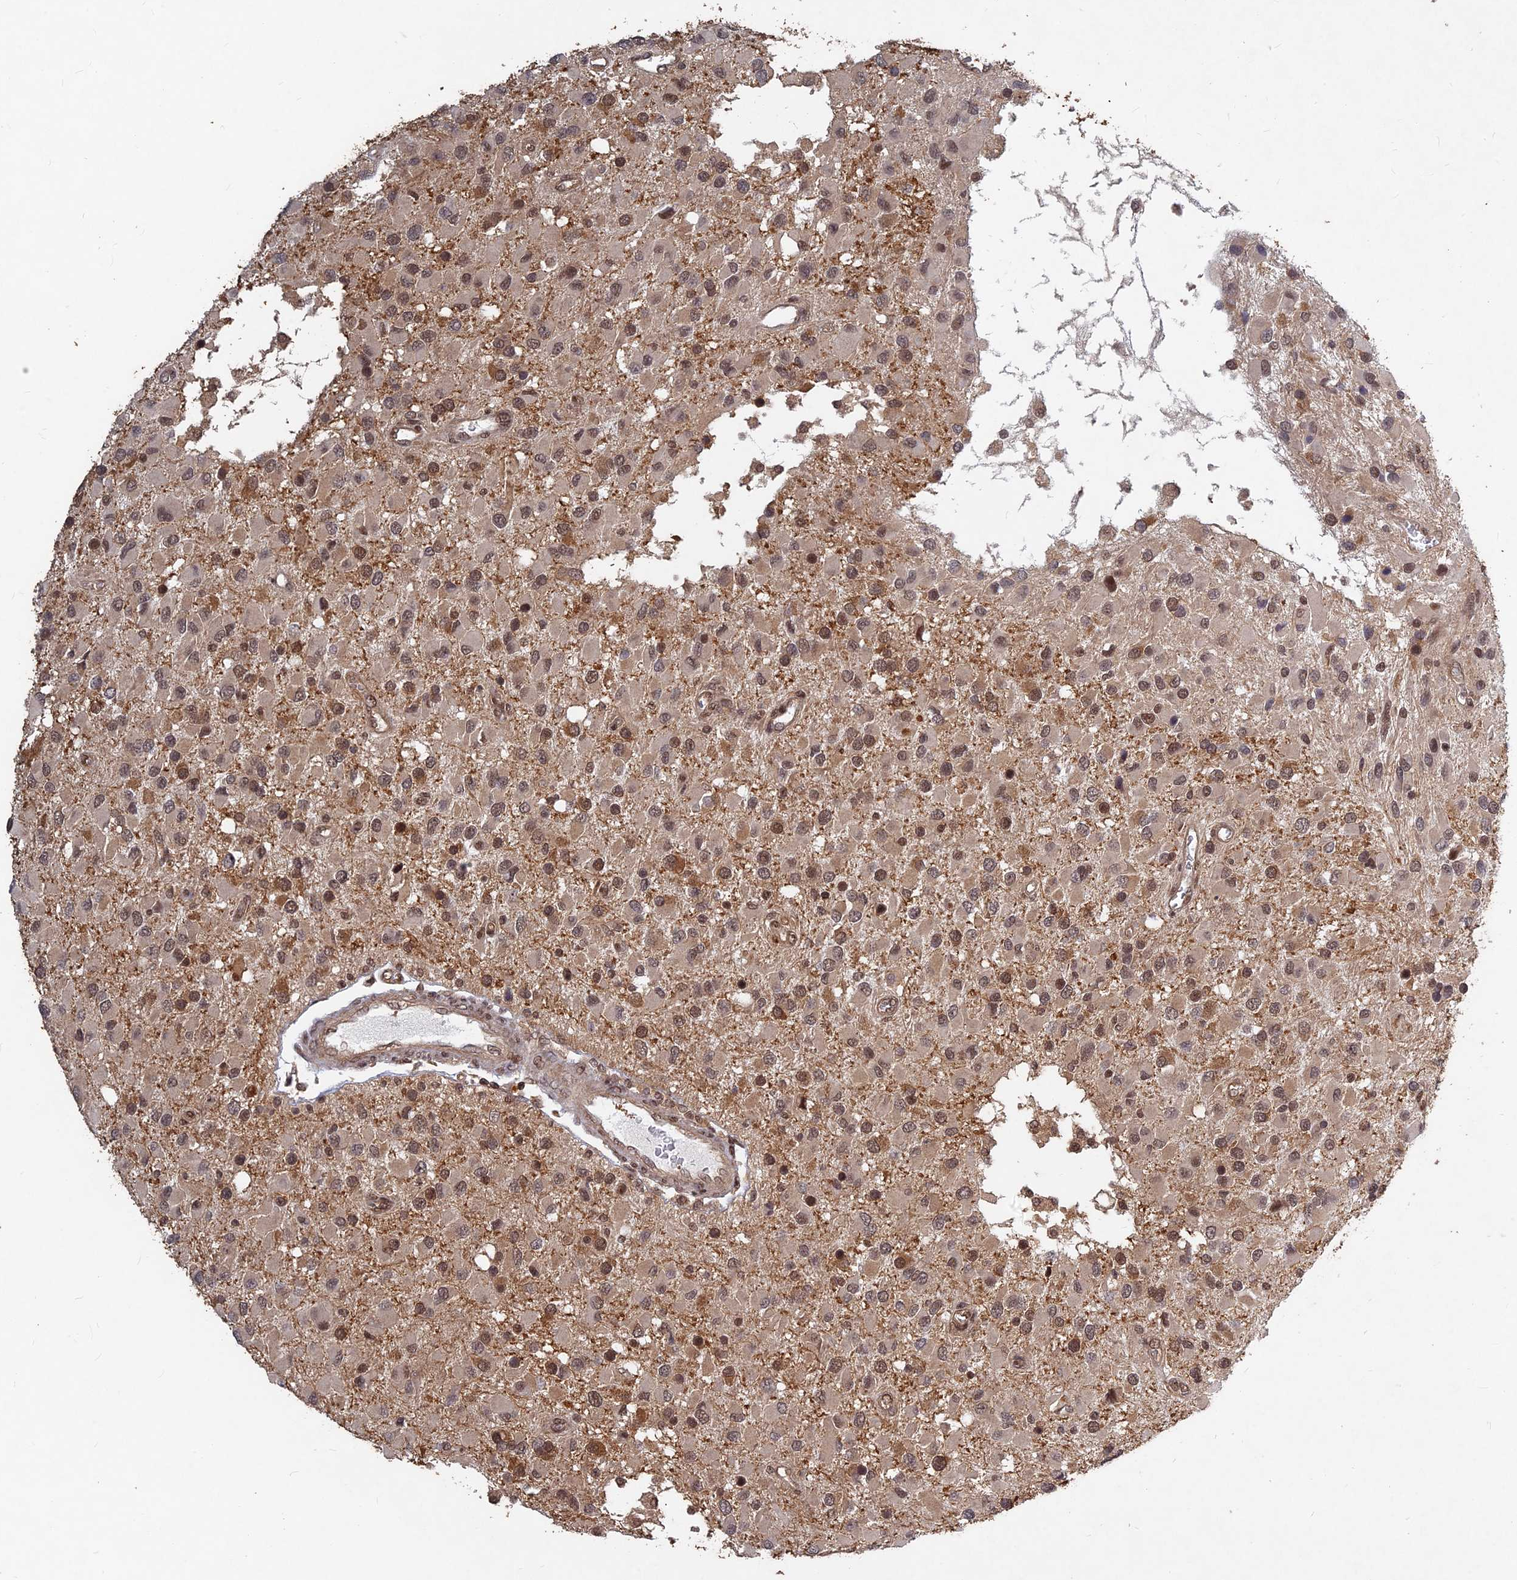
{"staining": {"intensity": "moderate", "quantity": ">75%", "location": "cytoplasmic/membranous,nuclear"}, "tissue": "glioma", "cell_type": "Tumor cells", "image_type": "cancer", "snomed": [{"axis": "morphology", "description": "Glioma, malignant, High grade"}, {"axis": "topography", "description": "Brain"}], "caption": "The immunohistochemical stain highlights moderate cytoplasmic/membranous and nuclear staining in tumor cells of malignant glioma (high-grade) tissue. (DAB (3,3'-diaminobenzidine) IHC, brown staining for protein, blue staining for nuclei).", "gene": "FAM53C", "patient": {"sex": "male", "age": 53}}